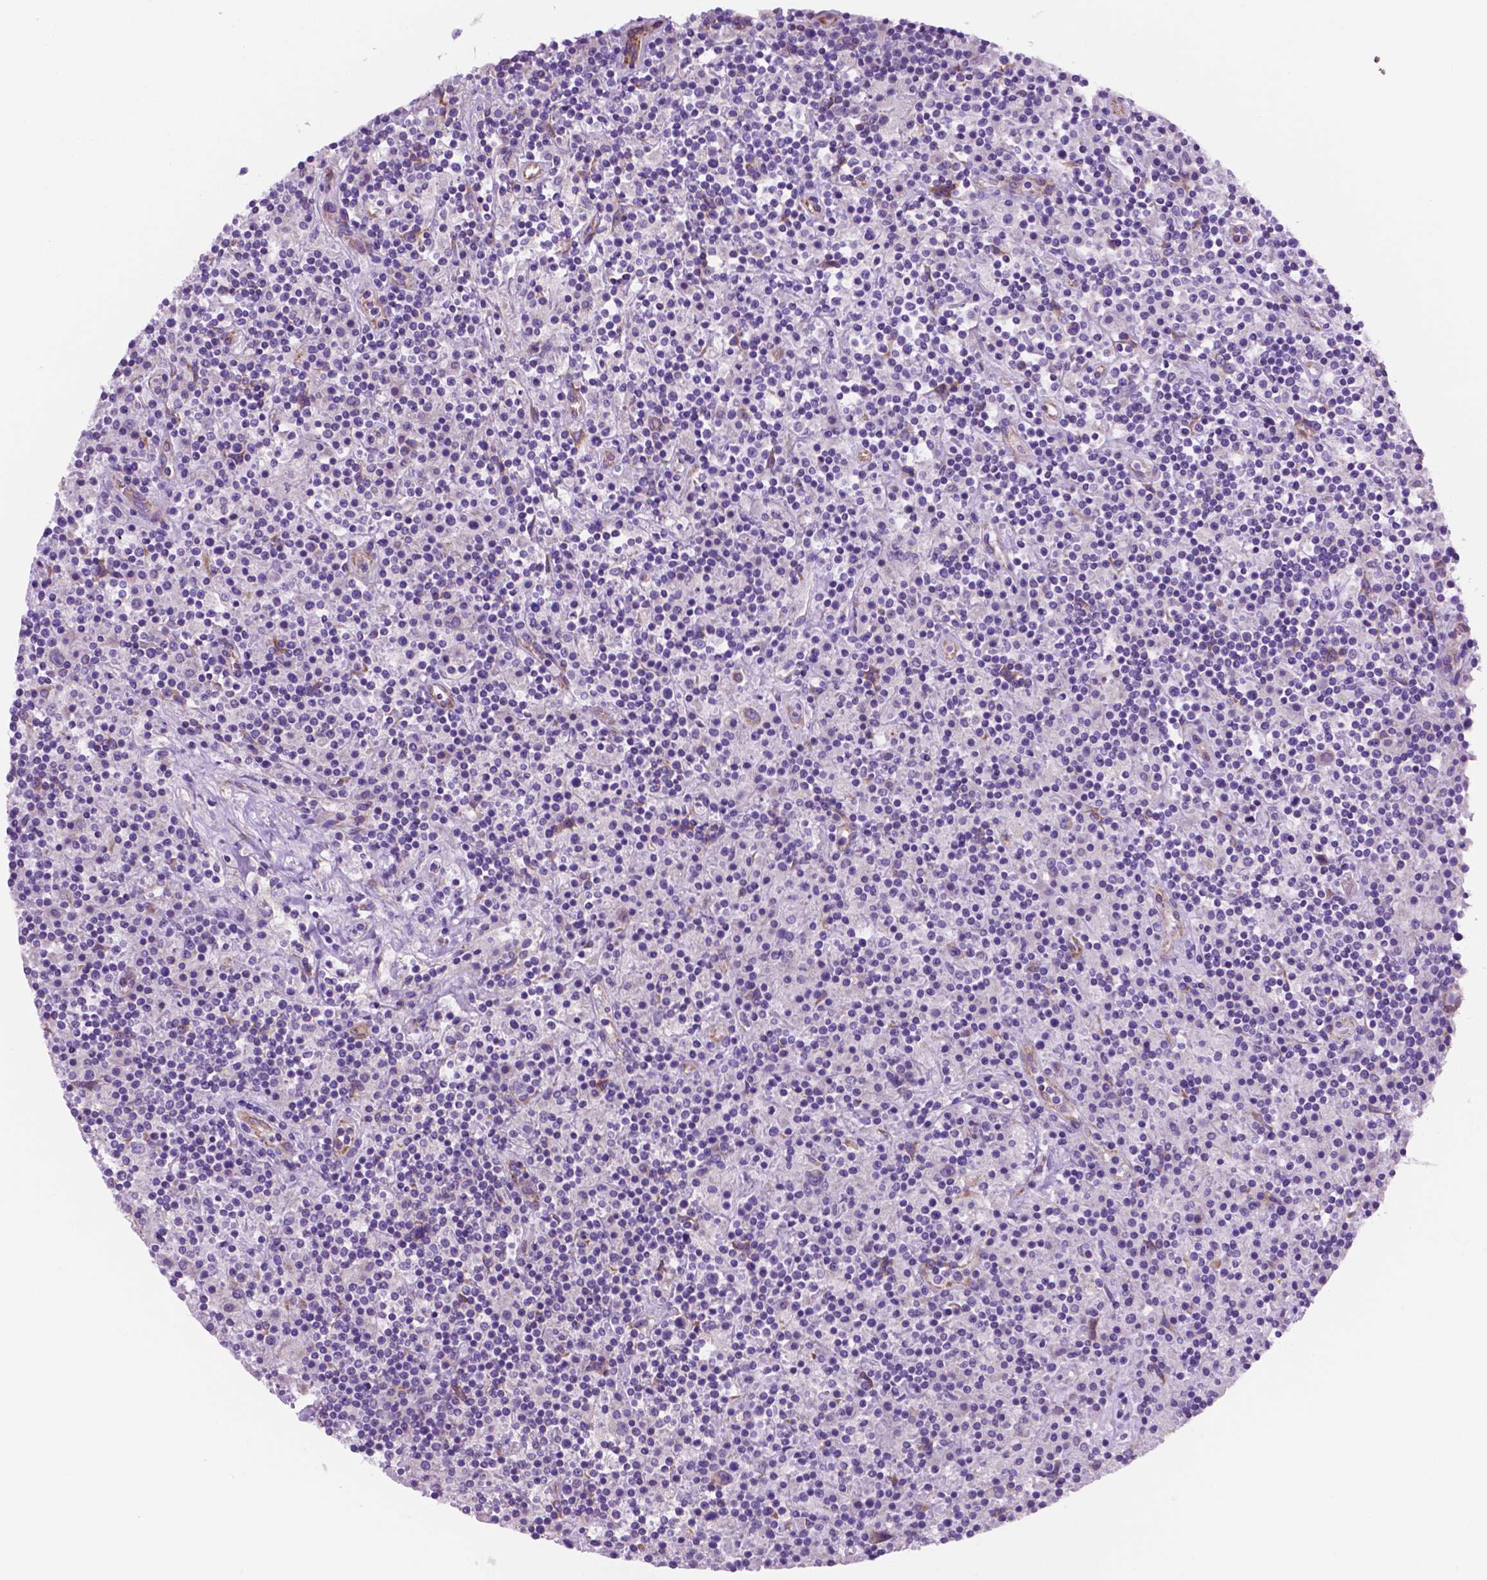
{"staining": {"intensity": "negative", "quantity": "none", "location": "none"}, "tissue": "lymphoma", "cell_type": "Tumor cells", "image_type": "cancer", "snomed": [{"axis": "morphology", "description": "Hodgkin's disease, NOS"}, {"axis": "topography", "description": "Lymph node"}], "caption": "Immunohistochemistry image of neoplastic tissue: Hodgkin's disease stained with DAB displays no significant protein positivity in tumor cells.", "gene": "CEACAM7", "patient": {"sex": "male", "age": 70}}